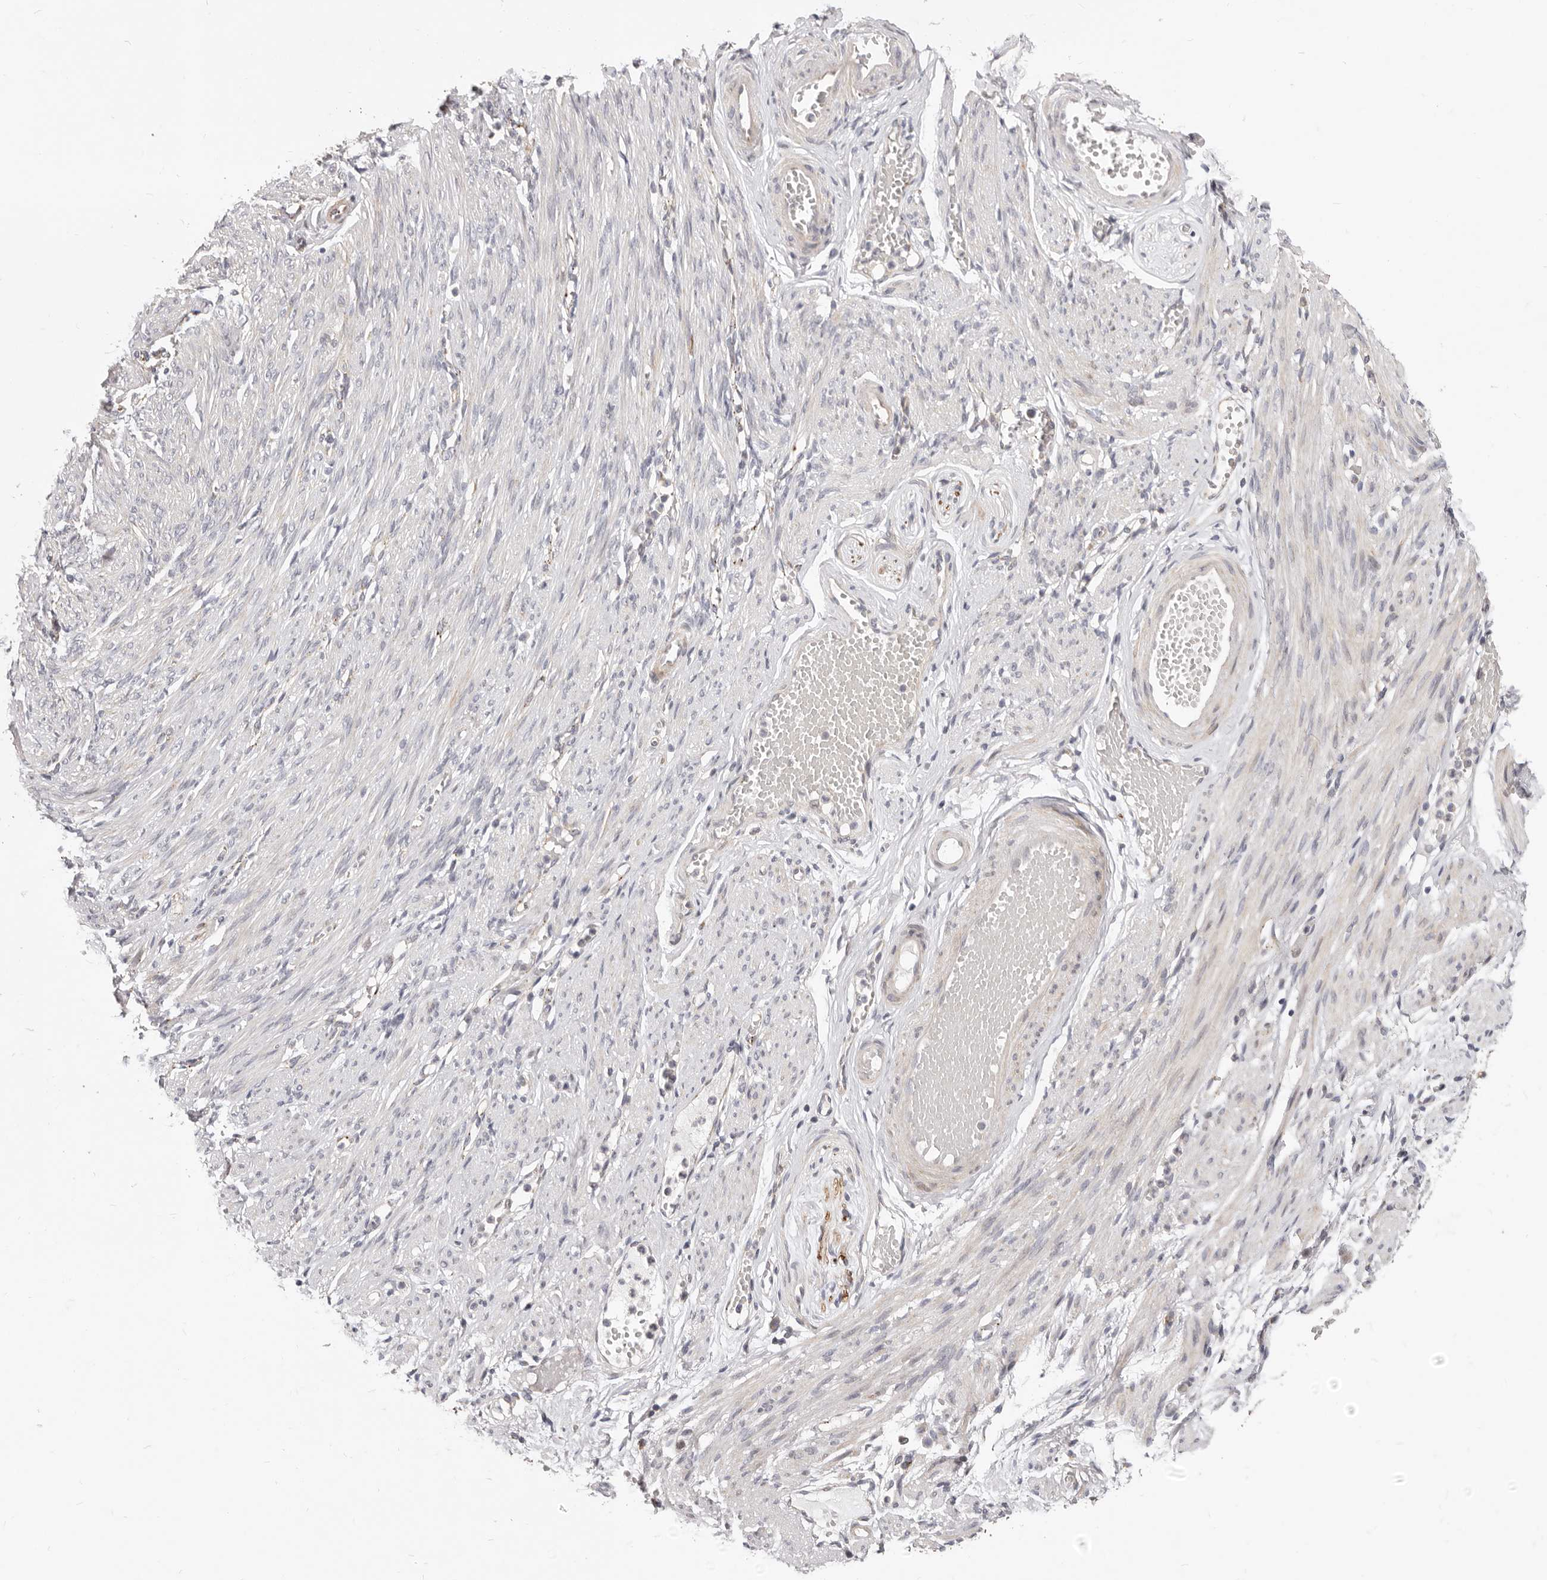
{"staining": {"intensity": "negative", "quantity": "none", "location": "none"}, "tissue": "adipose tissue", "cell_type": "Adipocytes", "image_type": "normal", "snomed": [{"axis": "morphology", "description": "Normal tissue, NOS"}, {"axis": "topography", "description": "Smooth muscle"}, {"axis": "topography", "description": "Peripheral nerve tissue"}], "caption": "A high-resolution image shows immunohistochemistry (IHC) staining of normal adipose tissue, which demonstrates no significant positivity in adipocytes.", "gene": "TOR3A", "patient": {"sex": "female", "age": 39}}